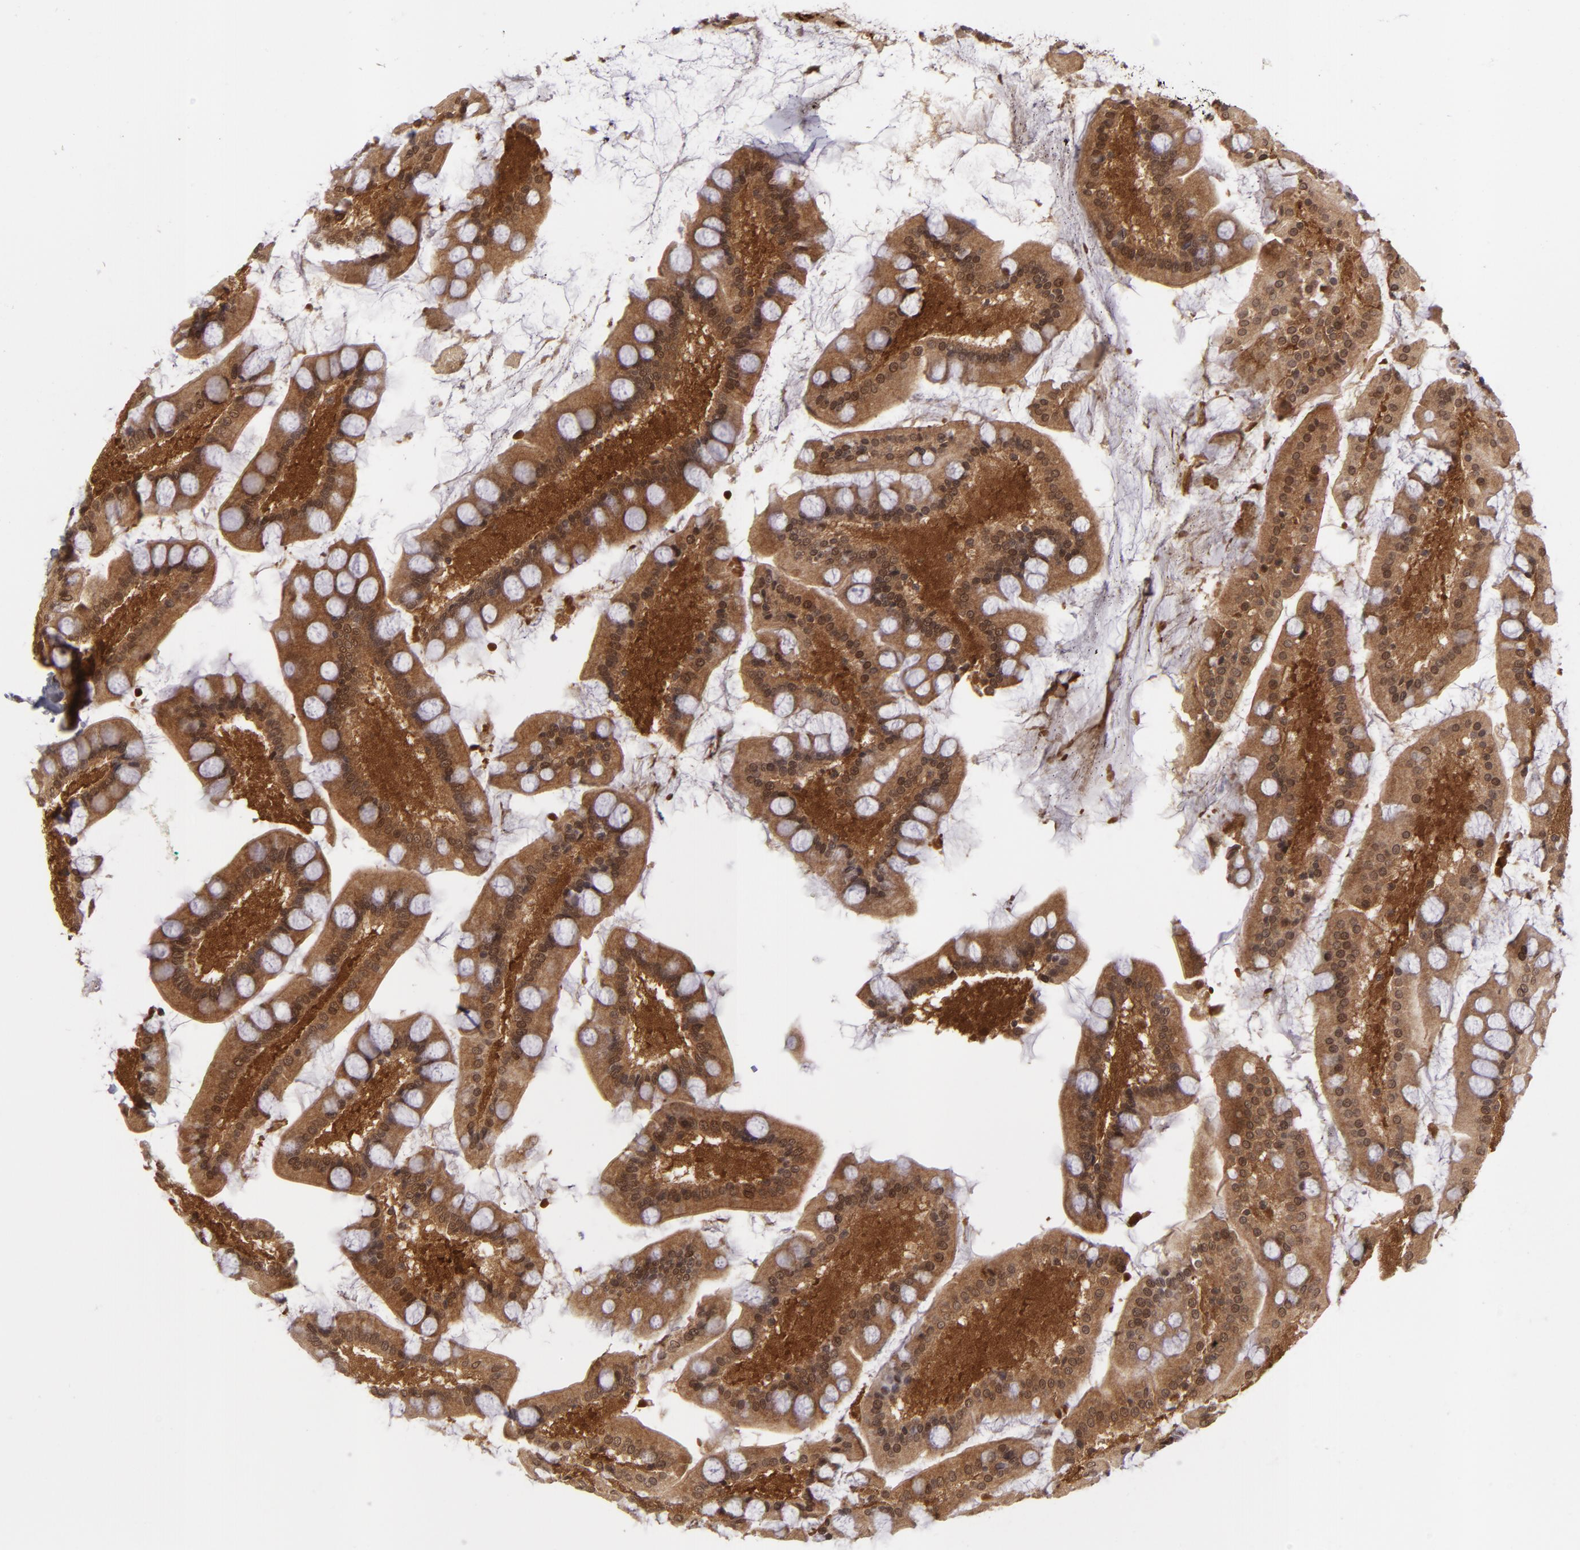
{"staining": {"intensity": "strong", "quantity": ">75%", "location": "cytoplasmic/membranous"}, "tissue": "small intestine", "cell_type": "Glandular cells", "image_type": "normal", "snomed": [{"axis": "morphology", "description": "Normal tissue, NOS"}, {"axis": "topography", "description": "Small intestine"}], "caption": "Brown immunohistochemical staining in unremarkable human small intestine displays strong cytoplasmic/membranous positivity in approximately >75% of glandular cells.", "gene": "ZBTB33", "patient": {"sex": "male", "age": 41}}